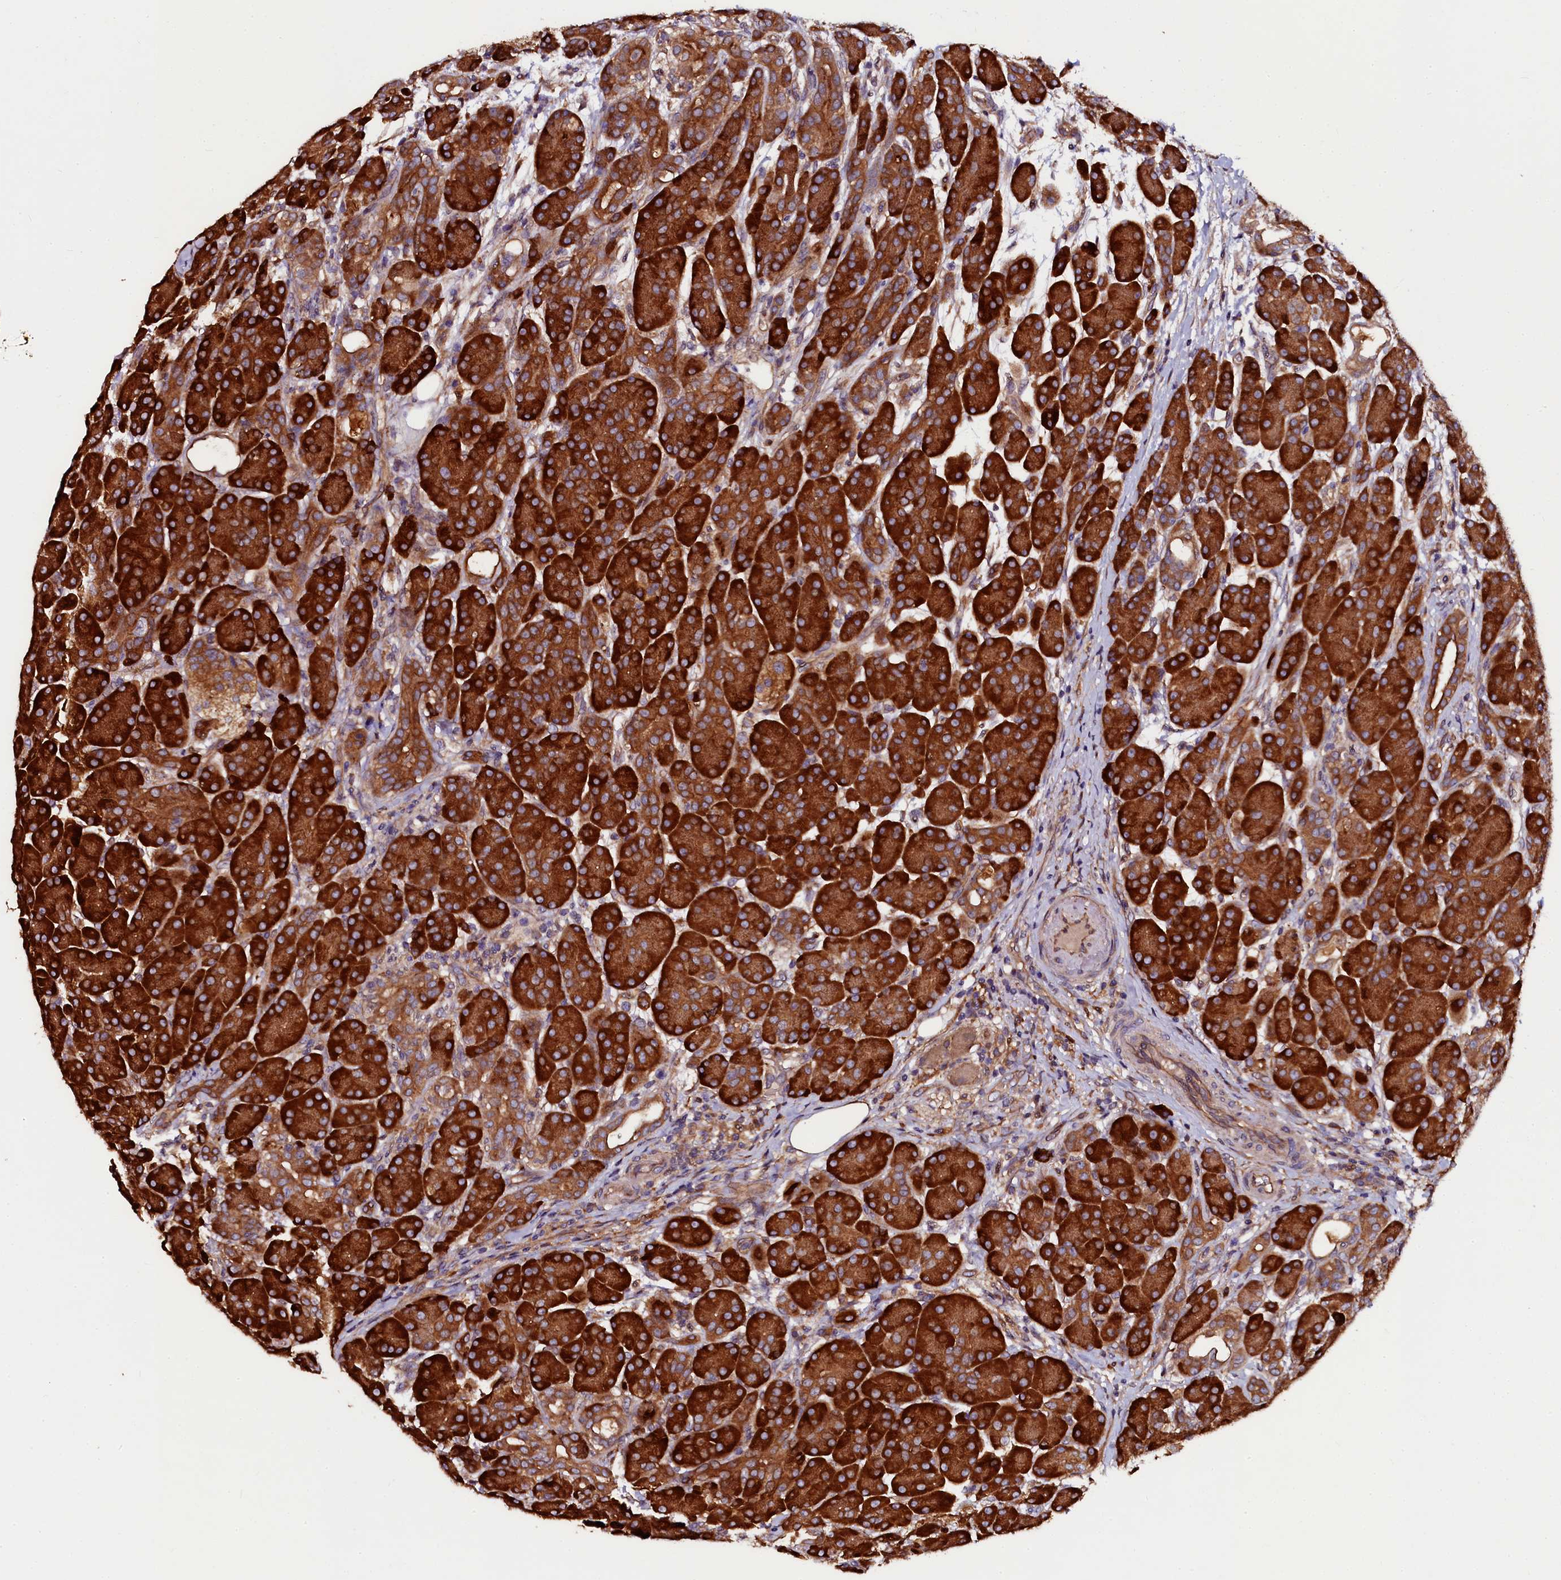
{"staining": {"intensity": "strong", "quantity": ">75%", "location": "cytoplasmic/membranous"}, "tissue": "pancreas", "cell_type": "Exocrine glandular cells", "image_type": "normal", "snomed": [{"axis": "morphology", "description": "Normal tissue, NOS"}, {"axis": "topography", "description": "Pancreas"}], "caption": "Immunohistochemistry of benign pancreas reveals high levels of strong cytoplasmic/membranous positivity in about >75% of exocrine glandular cells.", "gene": "APPL2", "patient": {"sex": "male", "age": 63}}